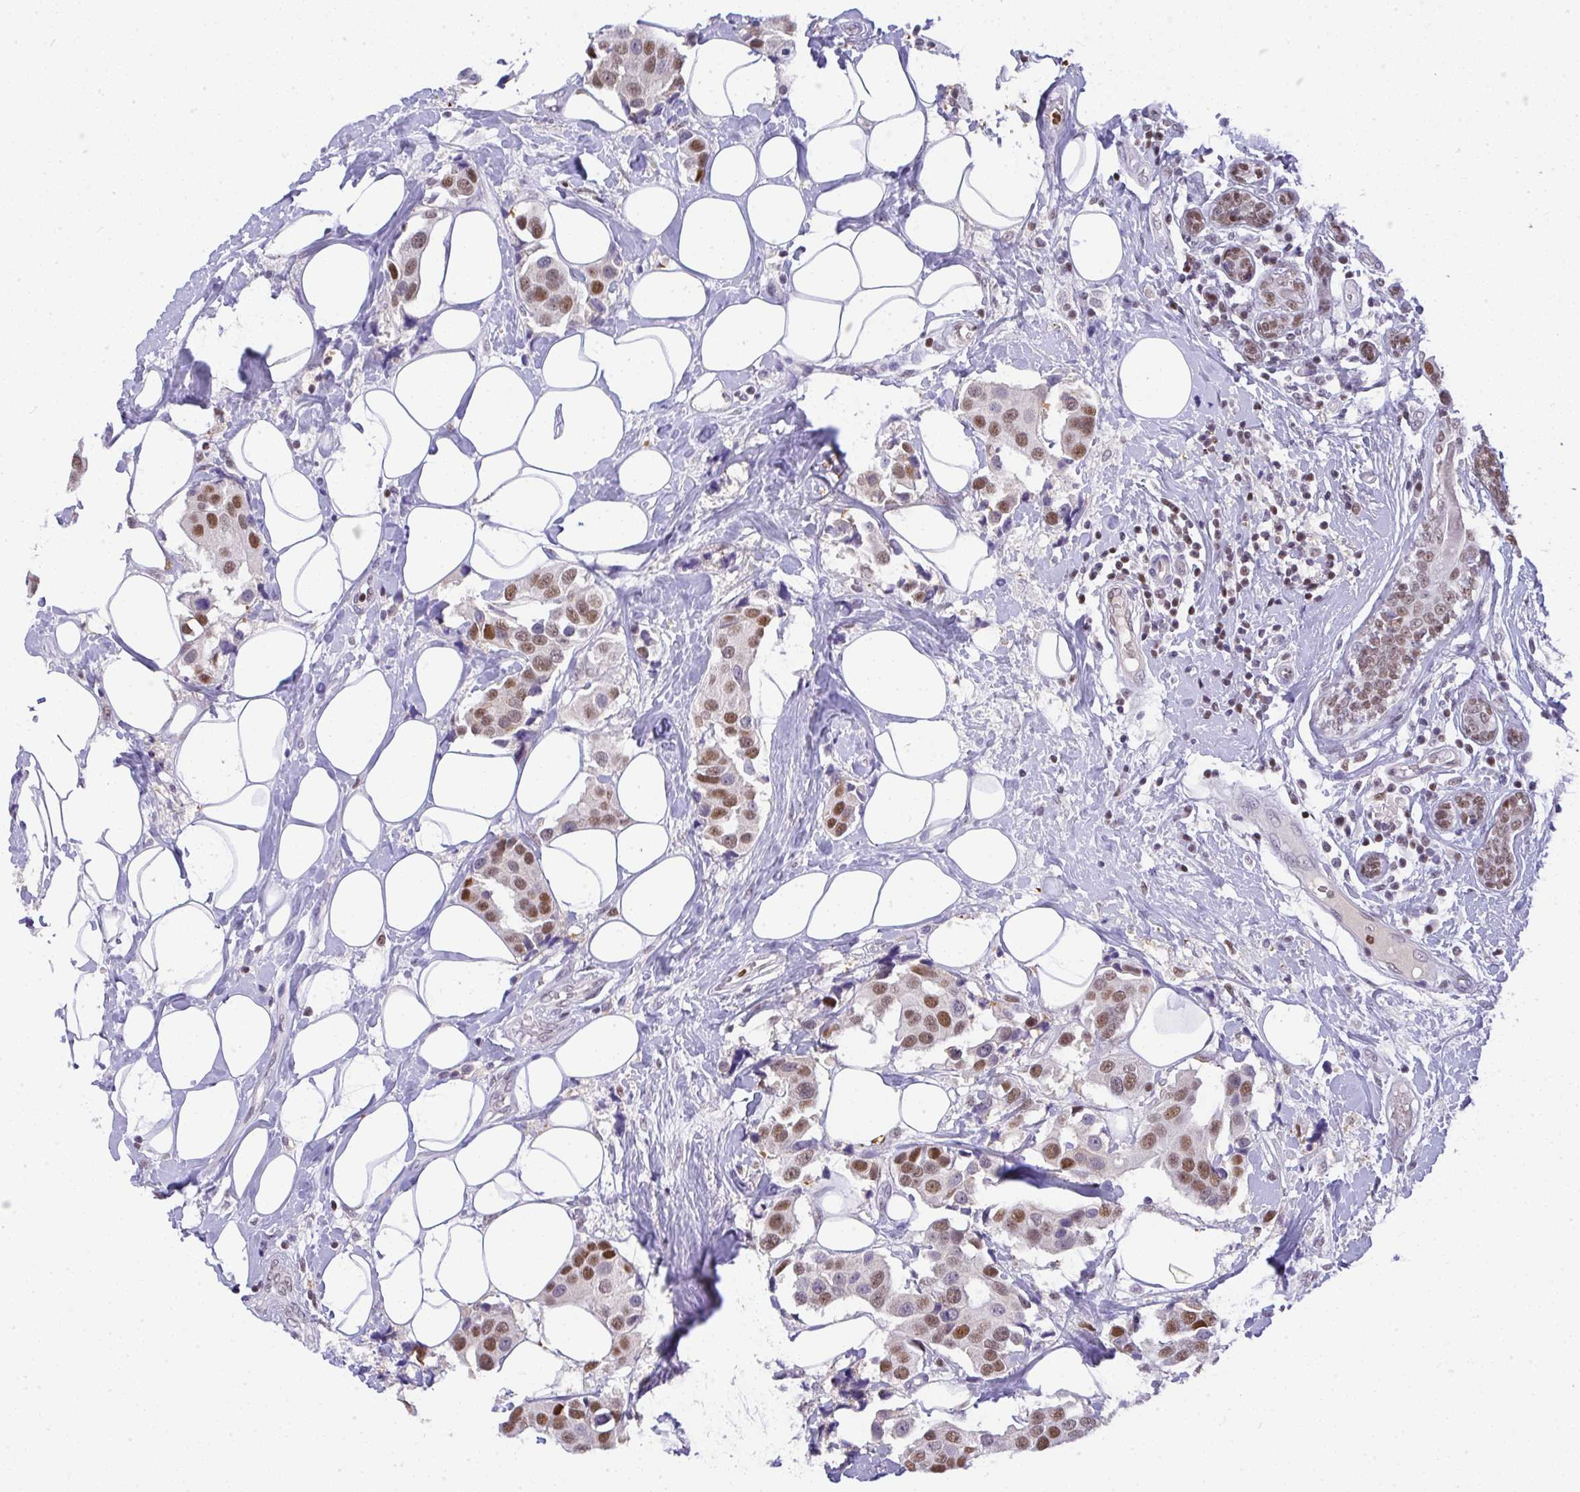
{"staining": {"intensity": "moderate", "quantity": ">75%", "location": "nuclear"}, "tissue": "breast cancer", "cell_type": "Tumor cells", "image_type": "cancer", "snomed": [{"axis": "morphology", "description": "Normal tissue, NOS"}, {"axis": "morphology", "description": "Duct carcinoma"}, {"axis": "topography", "description": "Breast"}], "caption": "Breast cancer (infiltrating ductal carcinoma) stained for a protein shows moderate nuclear positivity in tumor cells. The protein is stained brown, and the nuclei are stained in blue (DAB IHC with brightfield microscopy, high magnification).", "gene": "BBX", "patient": {"sex": "female", "age": 39}}